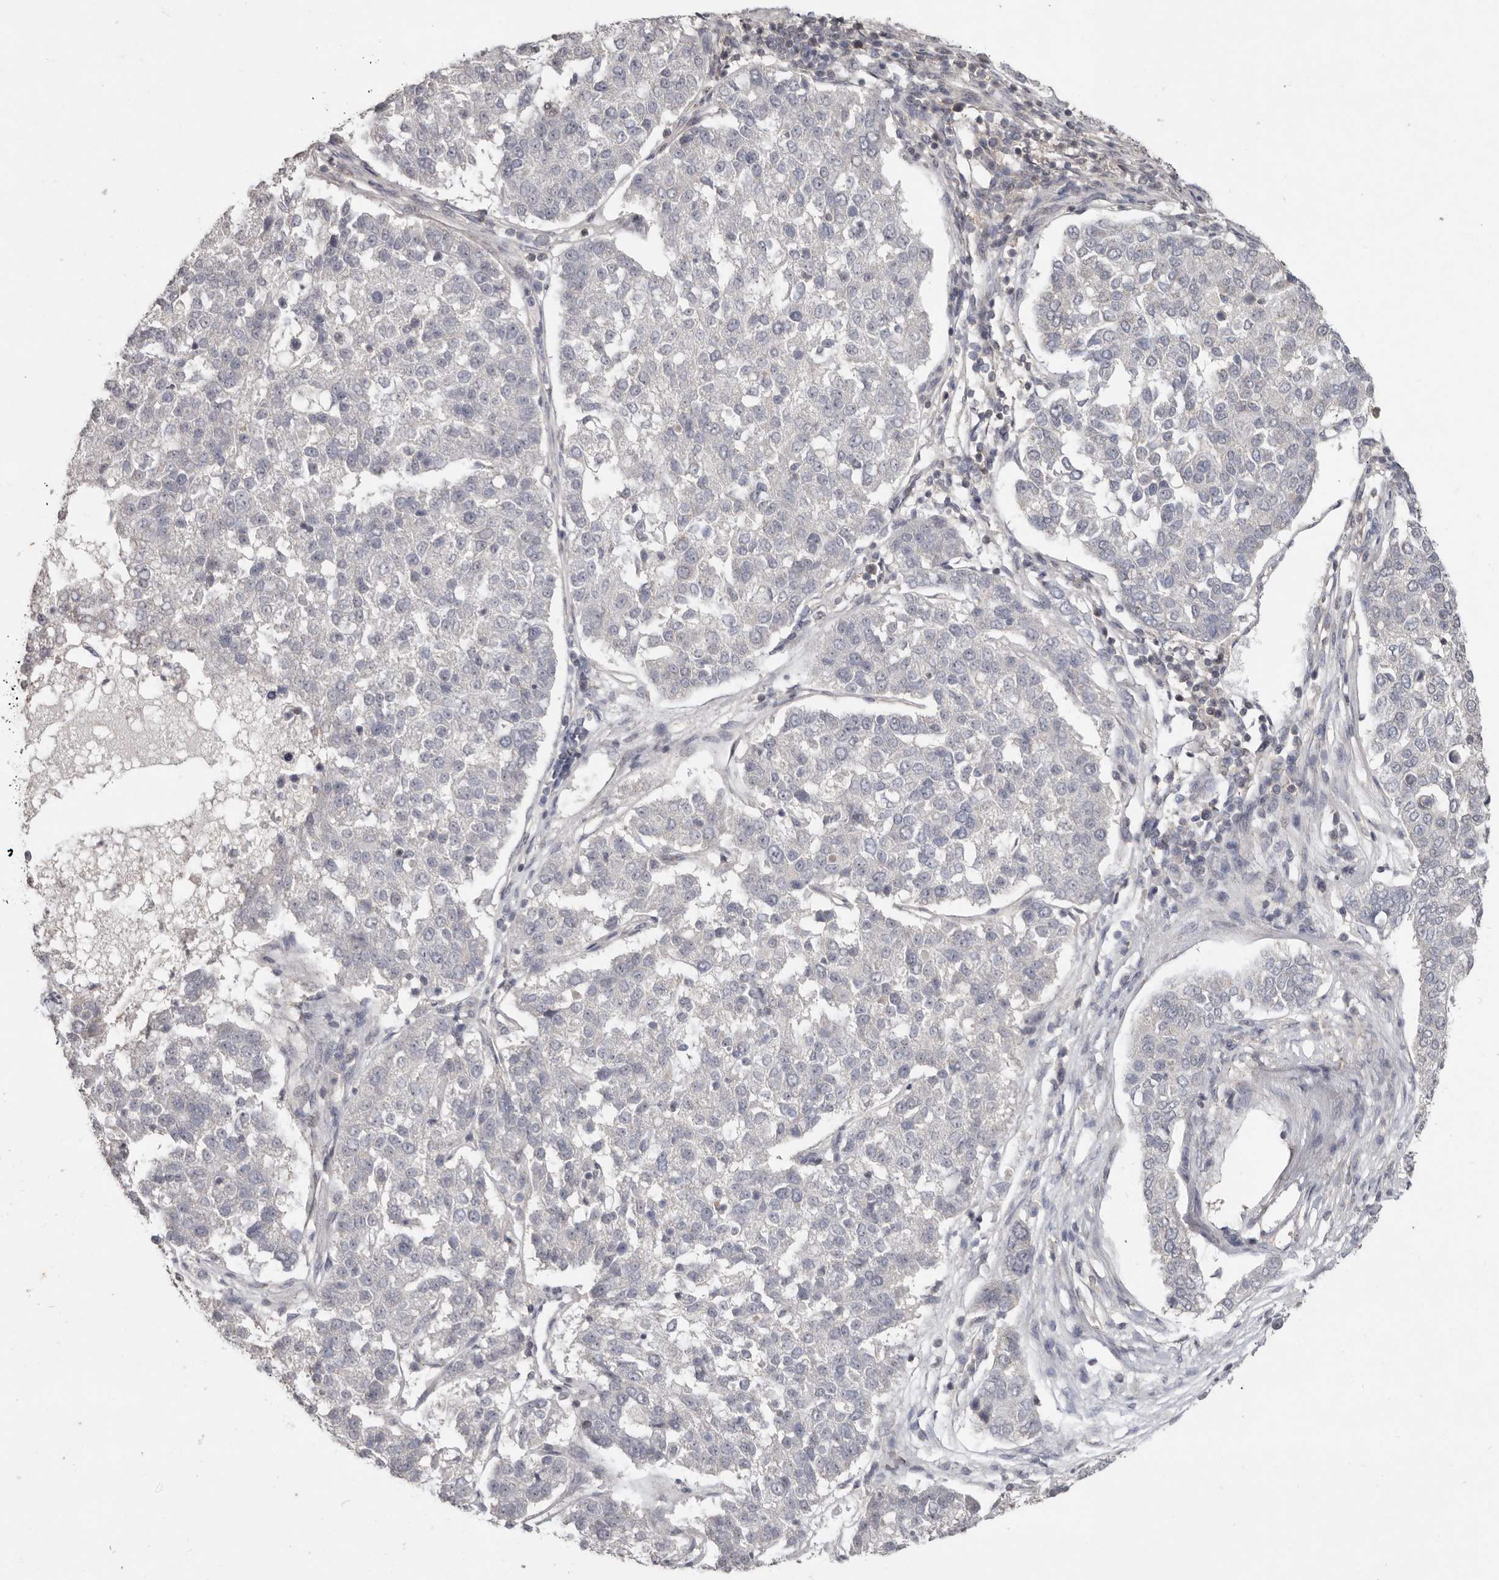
{"staining": {"intensity": "negative", "quantity": "none", "location": "none"}, "tissue": "pancreatic cancer", "cell_type": "Tumor cells", "image_type": "cancer", "snomed": [{"axis": "morphology", "description": "Adenocarcinoma, NOS"}, {"axis": "topography", "description": "Pancreas"}], "caption": "Tumor cells show no significant protein staining in pancreatic adenocarcinoma. The staining was performed using DAB to visualize the protein expression in brown, while the nuclei were stained in blue with hematoxylin (Magnification: 20x).", "gene": "LINGO2", "patient": {"sex": "female", "age": 61}}